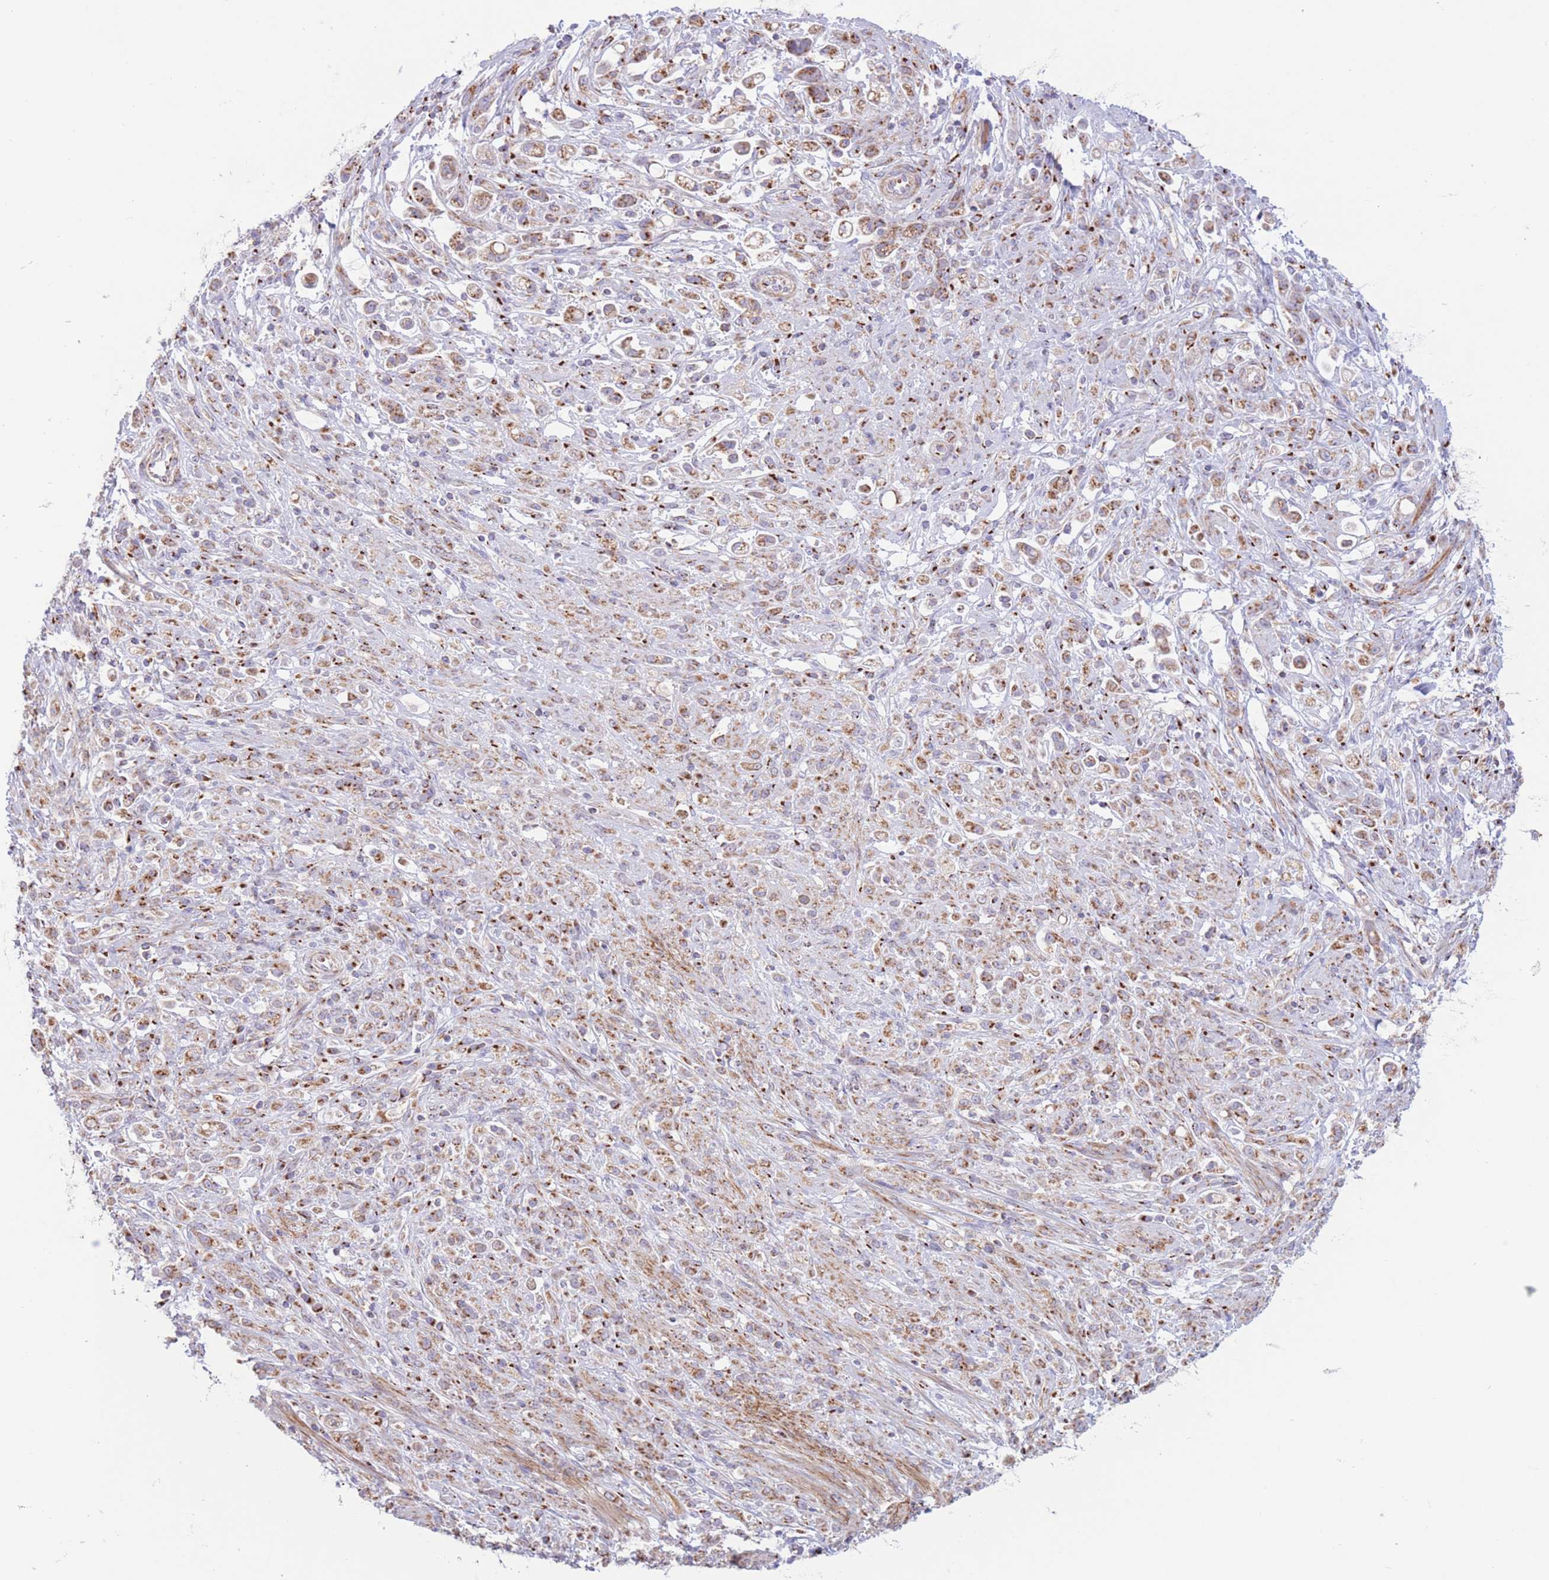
{"staining": {"intensity": "moderate", "quantity": ">75%", "location": "cytoplasmic/membranous"}, "tissue": "stomach cancer", "cell_type": "Tumor cells", "image_type": "cancer", "snomed": [{"axis": "morphology", "description": "Adenocarcinoma, NOS"}, {"axis": "topography", "description": "Stomach"}], "caption": "Stomach cancer stained with DAB immunohistochemistry displays medium levels of moderate cytoplasmic/membranous expression in about >75% of tumor cells. The staining is performed using DAB brown chromogen to label protein expression. The nuclei are counter-stained blue using hematoxylin.", "gene": "MPND", "patient": {"sex": "female", "age": 60}}